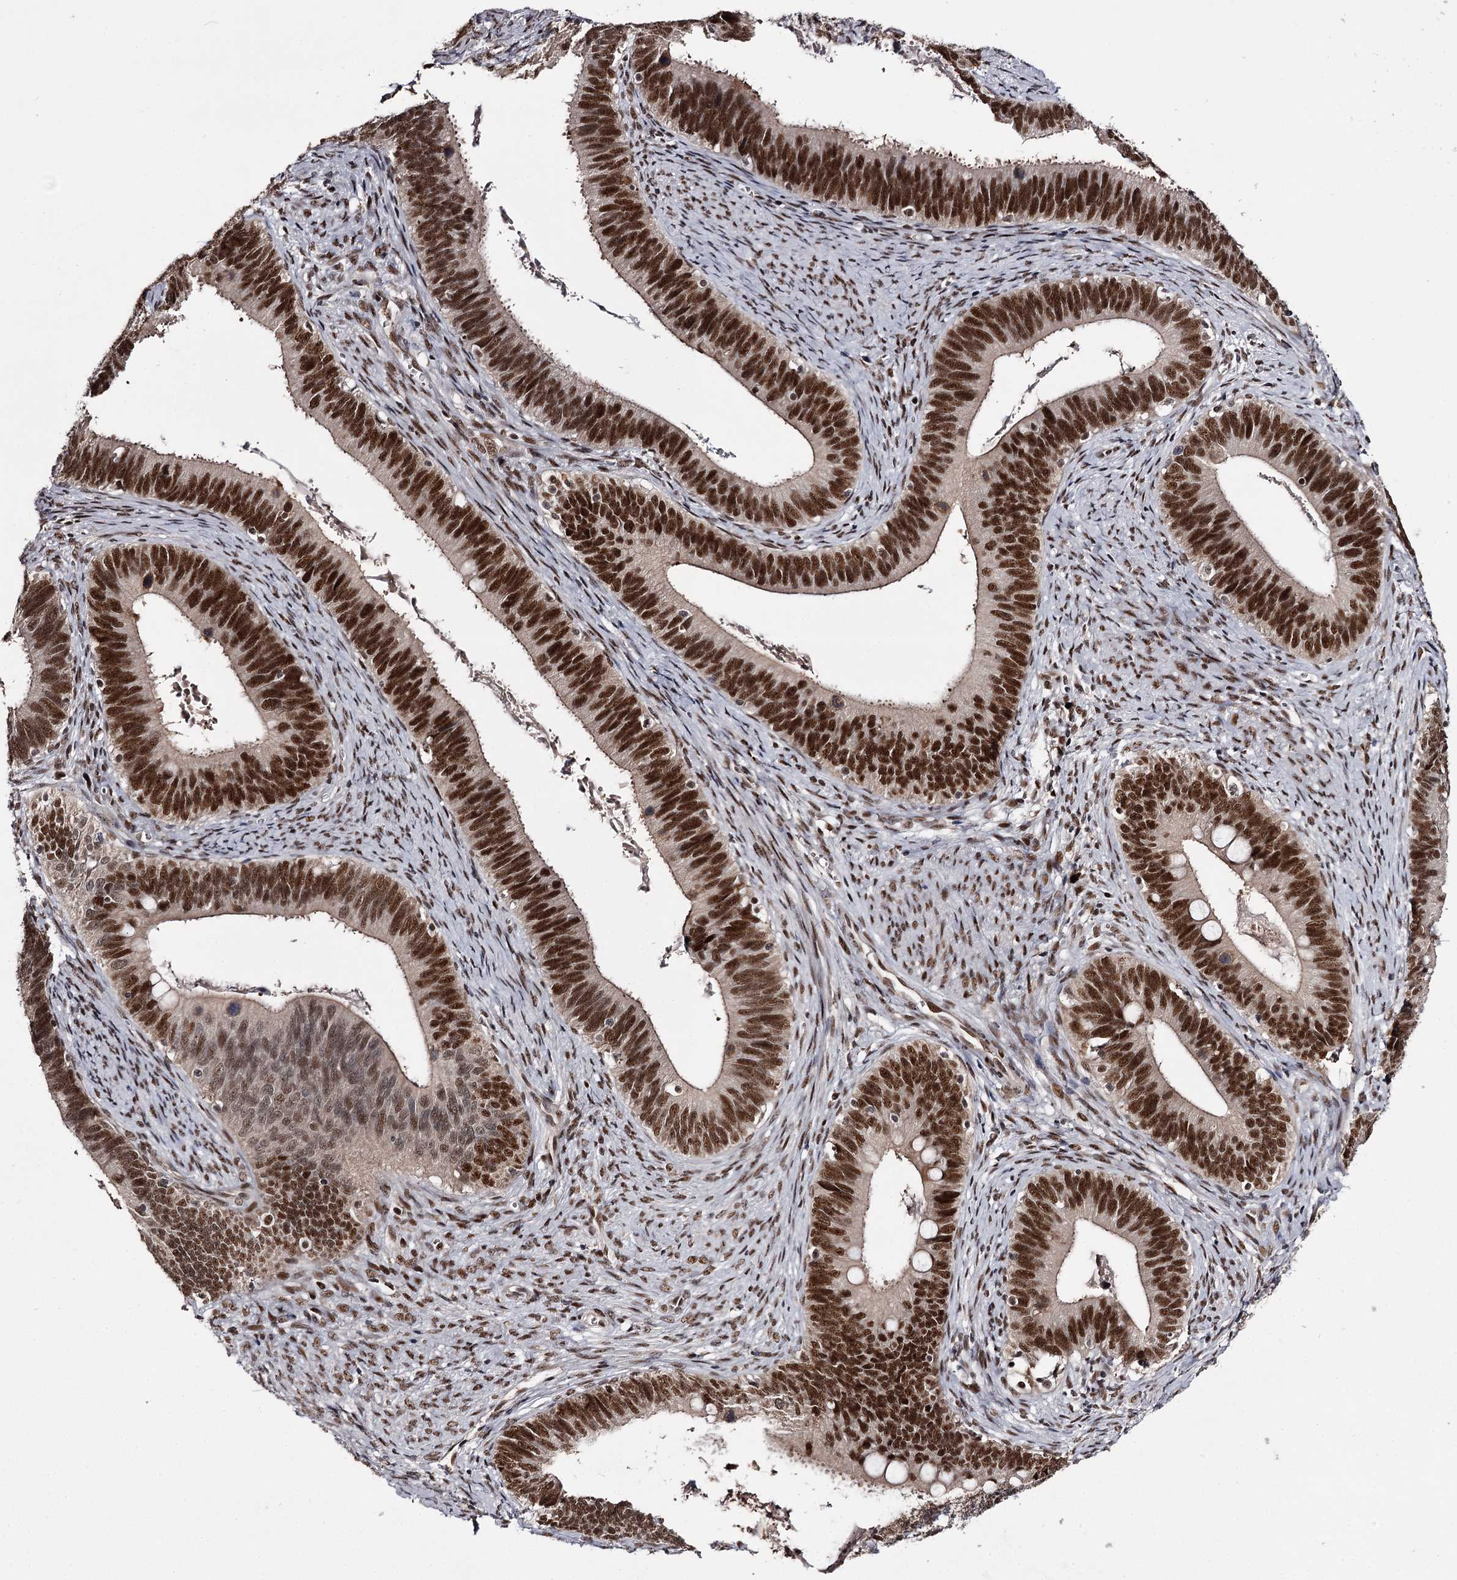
{"staining": {"intensity": "strong", "quantity": ">75%", "location": "nuclear"}, "tissue": "cervical cancer", "cell_type": "Tumor cells", "image_type": "cancer", "snomed": [{"axis": "morphology", "description": "Adenocarcinoma, NOS"}, {"axis": "topography", "description": "Cervix"}], "caption": "Immunohistochemistry (IHC) of adenocarcinoma (cervical) reveals high levels of strong nuclear expression in about >75% of tumor cells.", "gene": "TTC33", "patient": {"sex": "female", "age": 42}}